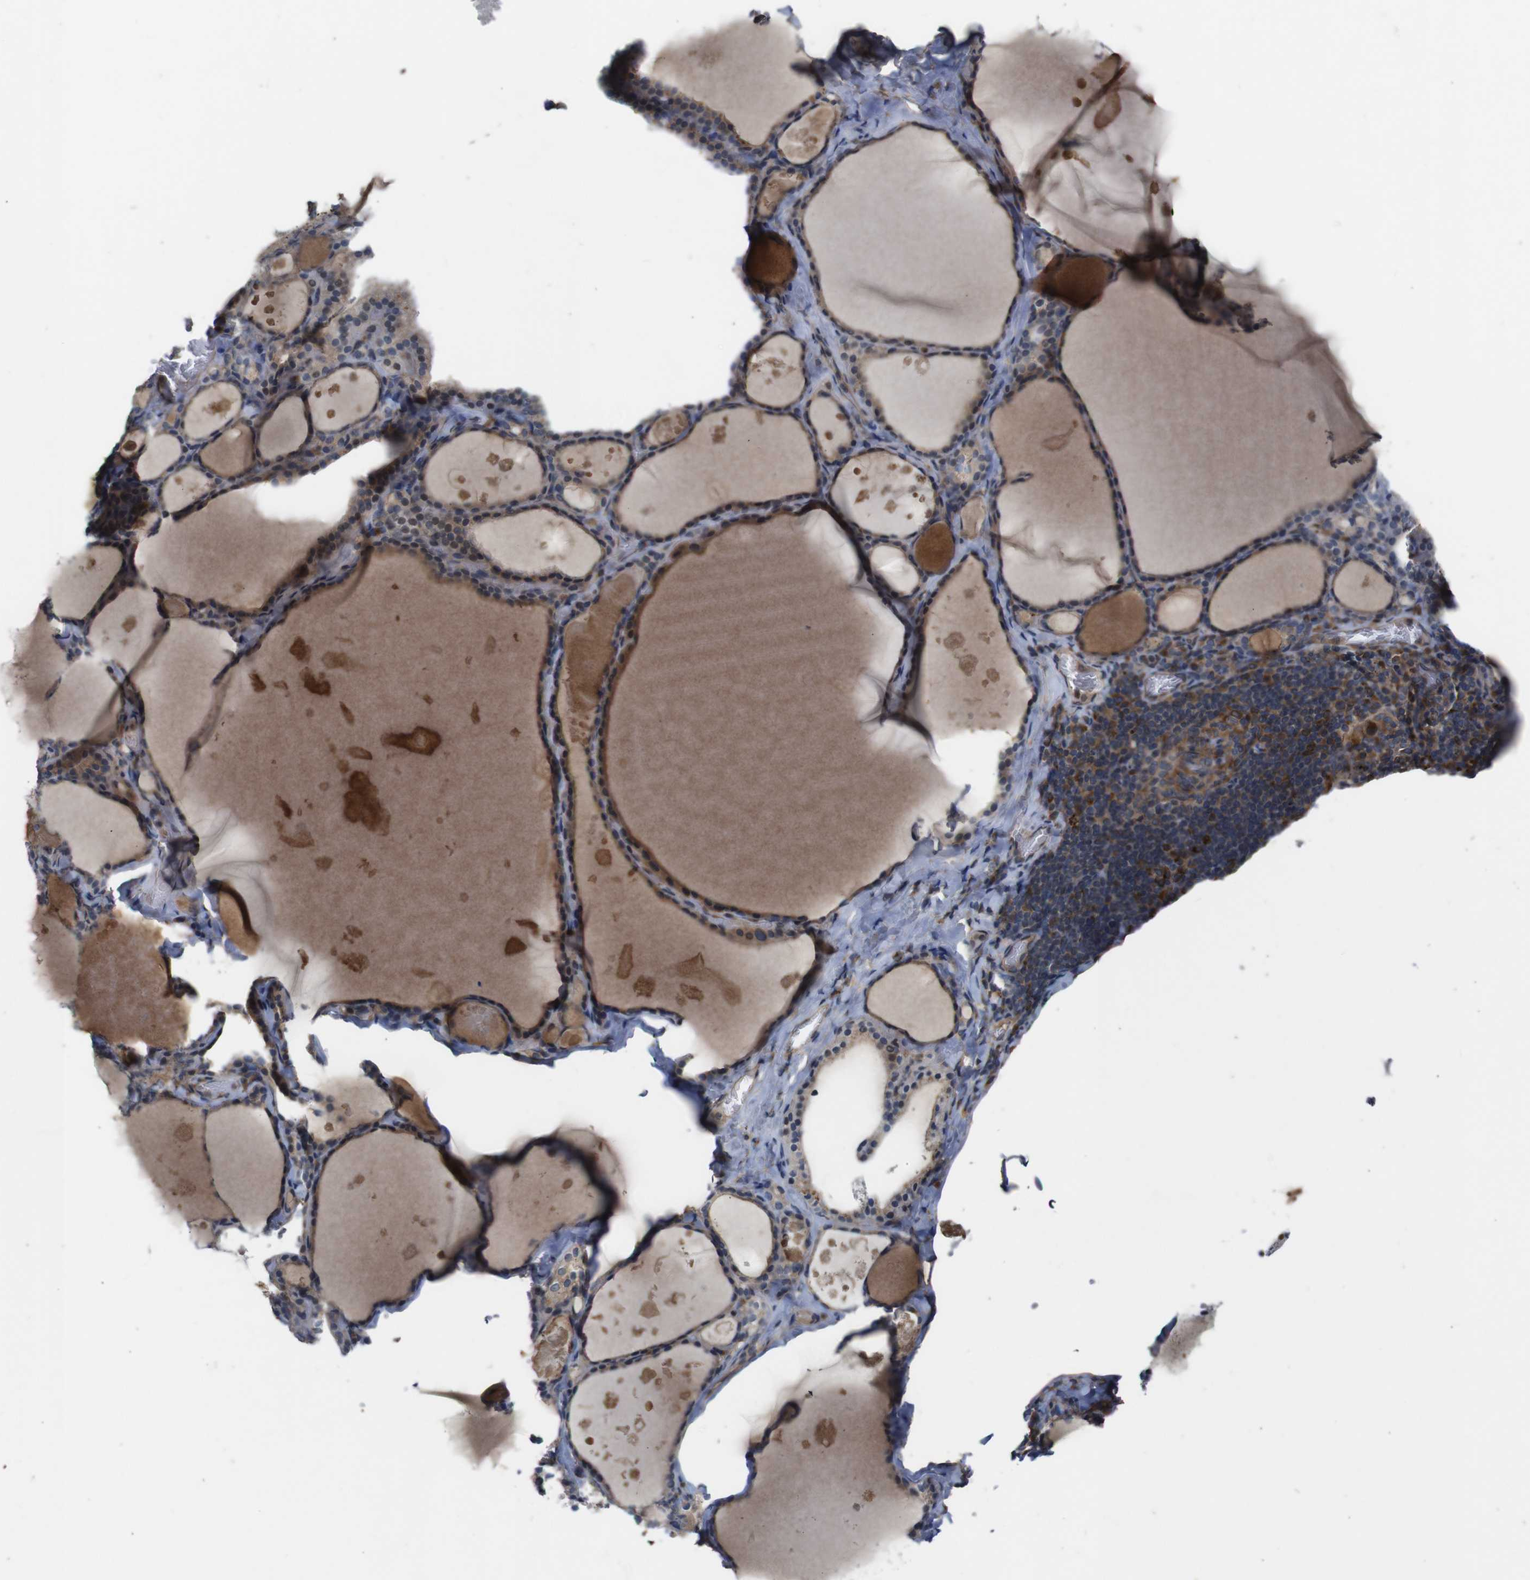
{"staining": {"intensity": "moderate", "quantity": ">75%", "location": "cytoplasmic/membranous"}, "tissue": "thyroid gland", "cell_type": "Glandular cells", "image_type": "normal", "snomed": [{"axis": "morphology", "description": "Normal tissue, NOS"}, {"axis": "topography", "description": "Thyroid gland"}], "caption": "Normal thyroid gland demonstrates moderate cytoplasmic/membranous staining in about >75% of glandular cells (DAB = brown stain, brightfield microscopy at high magnification)..", "gene": "PTPN1", "patient": {"sex": "male", "age": 56}}